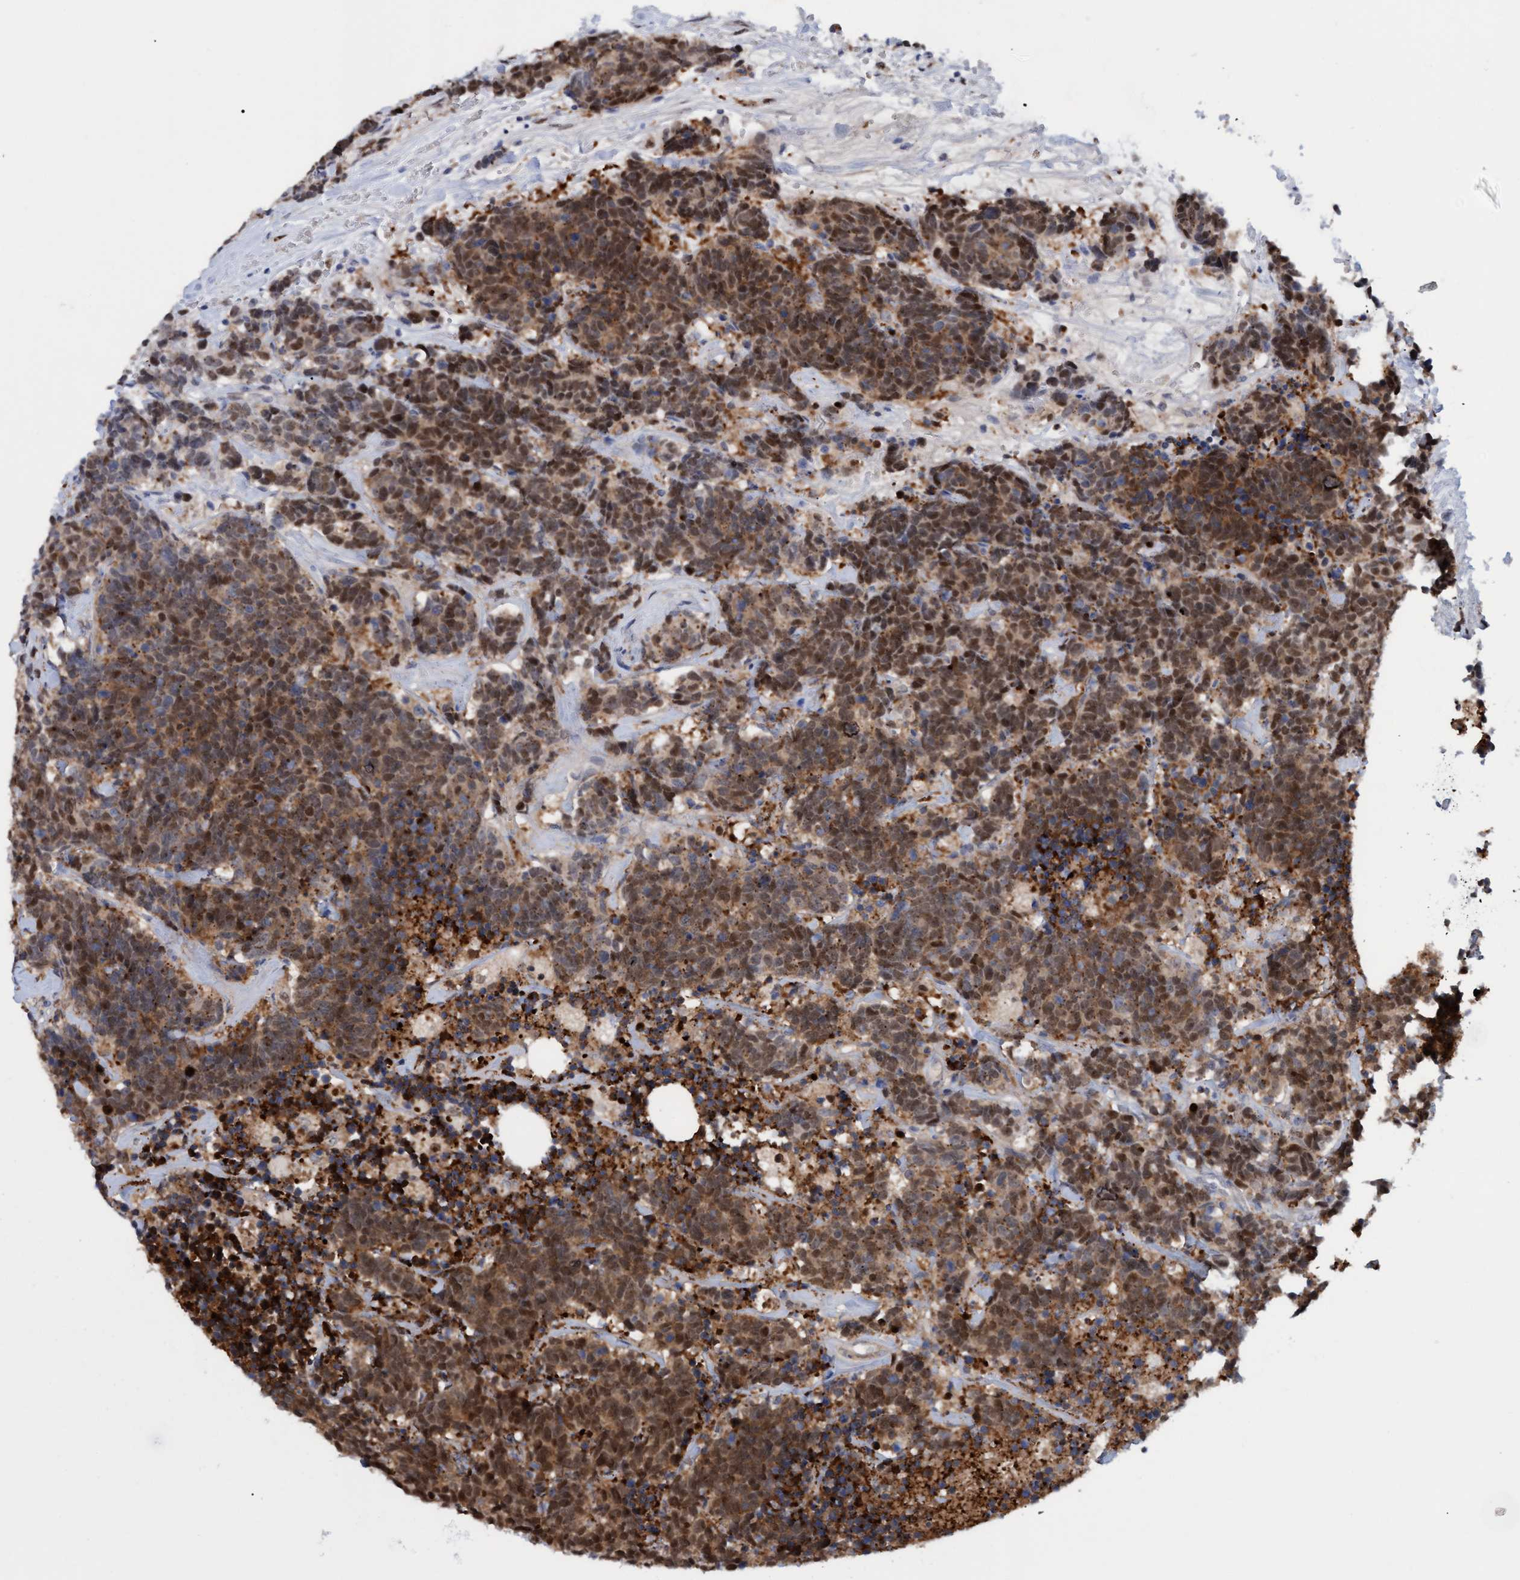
{"staining": {"intensity": "strong", "quantity": ">75%", "location": "cytoplasmic/membranous,nuclear"}, "tissue": "carcinoid", "cell_type": "Tumor cells", "image_type": "cancer", "snomed": [{"axis": "morphology", "description": "Carcinoma, NOS"}, {"axis": "morphology", "description": "Carcinoid, malignant, NOS"}, {"axis": "topography", "description": "Urinary bladder"}], "caption": "The histopathology image exhibits immunohistochemical staining of carcinoid. There is strong cytoplasmic/membranous and nuclear positivity is appreciated in about >75% of tumor cells.", "gene": "PINX1", "patient": {"sex": "male", "age": 57}}